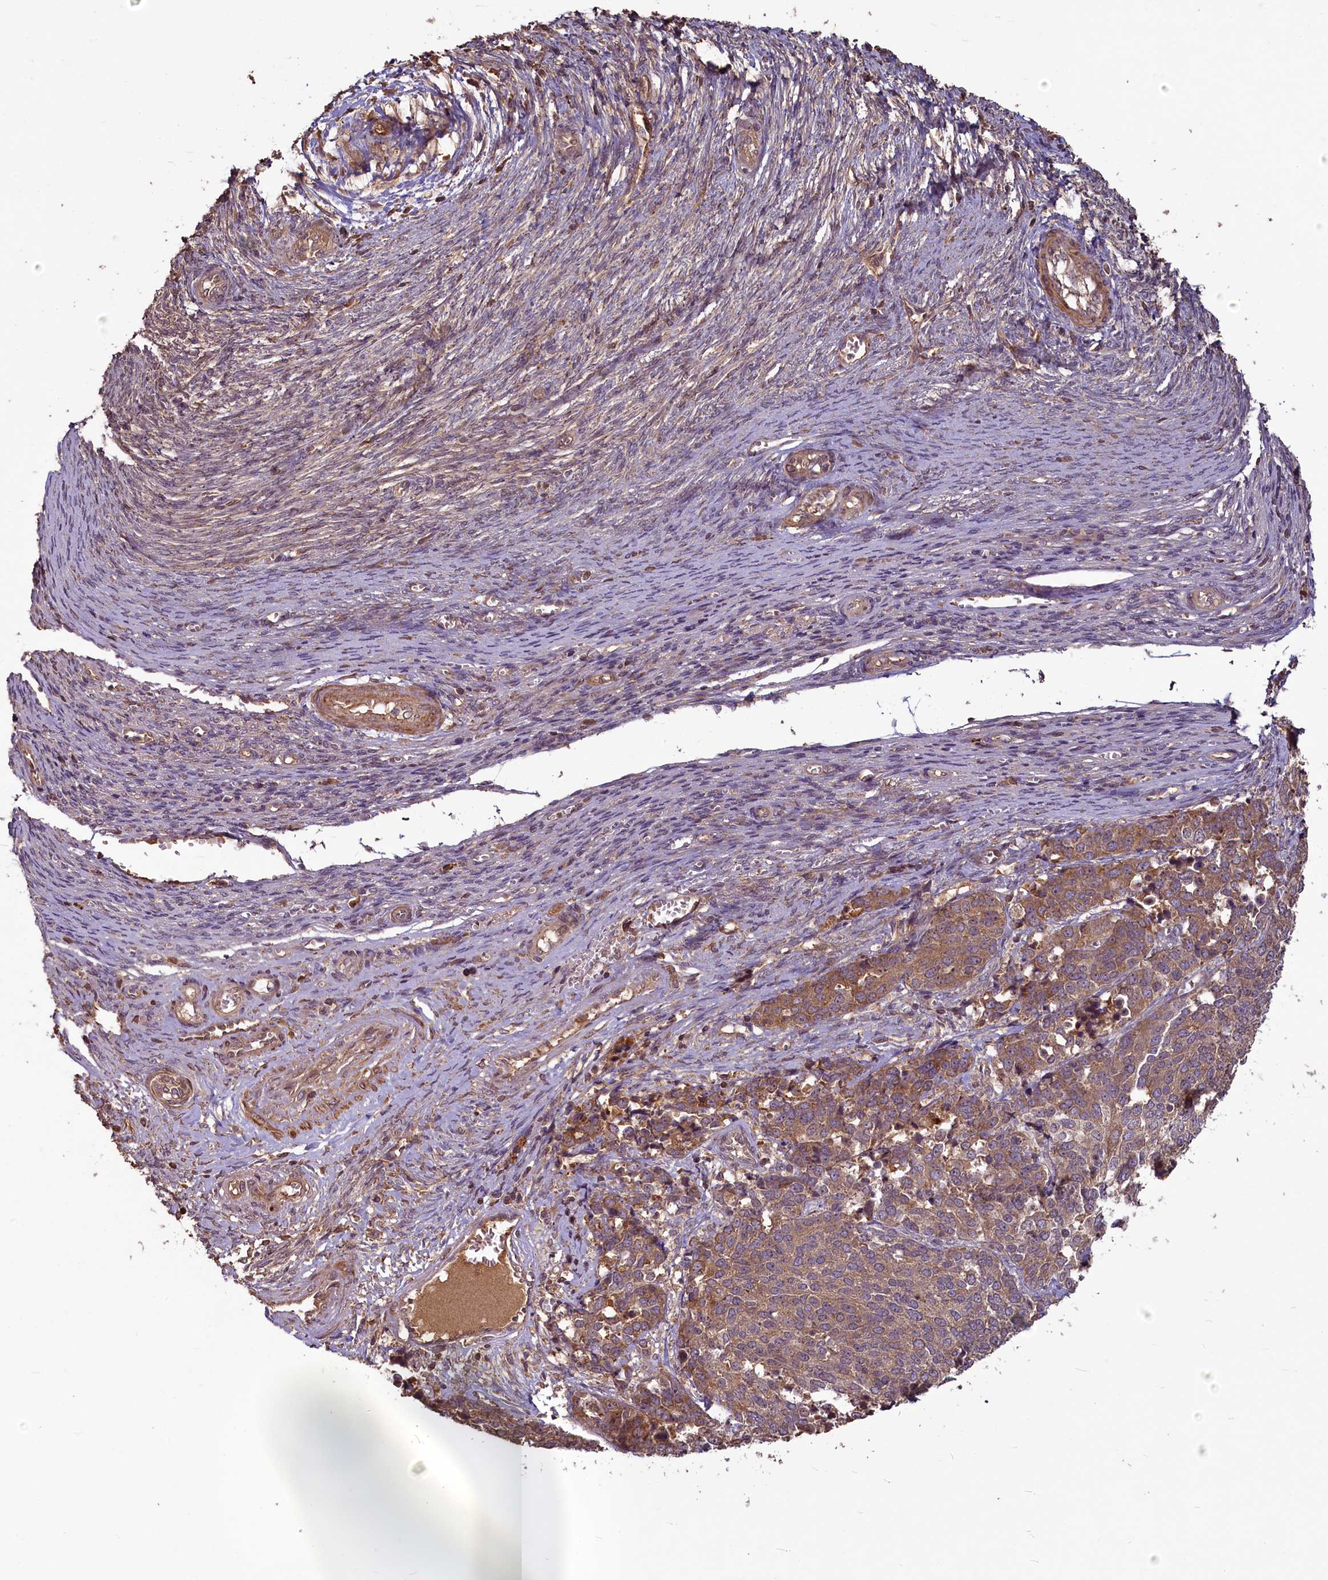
{"staining": {"intensity": "moderate", "quantity": ">75%", "location": "cytoplasmic/membranous"}, "tissue": "ovarian cancer", "cell_type": "Tumor cells", "image_type": "cancer", "snomed": [{"axis": "morphology", "description": "Cystadenocarcinoma, serous, NOS"}, {"axis": "topography", "description": "Ovary"}], "caption": "Immunohistochemical staining of human ovarian cancer reveals medium levels of moderate cytoplasmic/membranous protein expression in approximately >75% of tumor cells.", "gene": "NUDT6", "patient": {"sex": "female", "age": 44}}